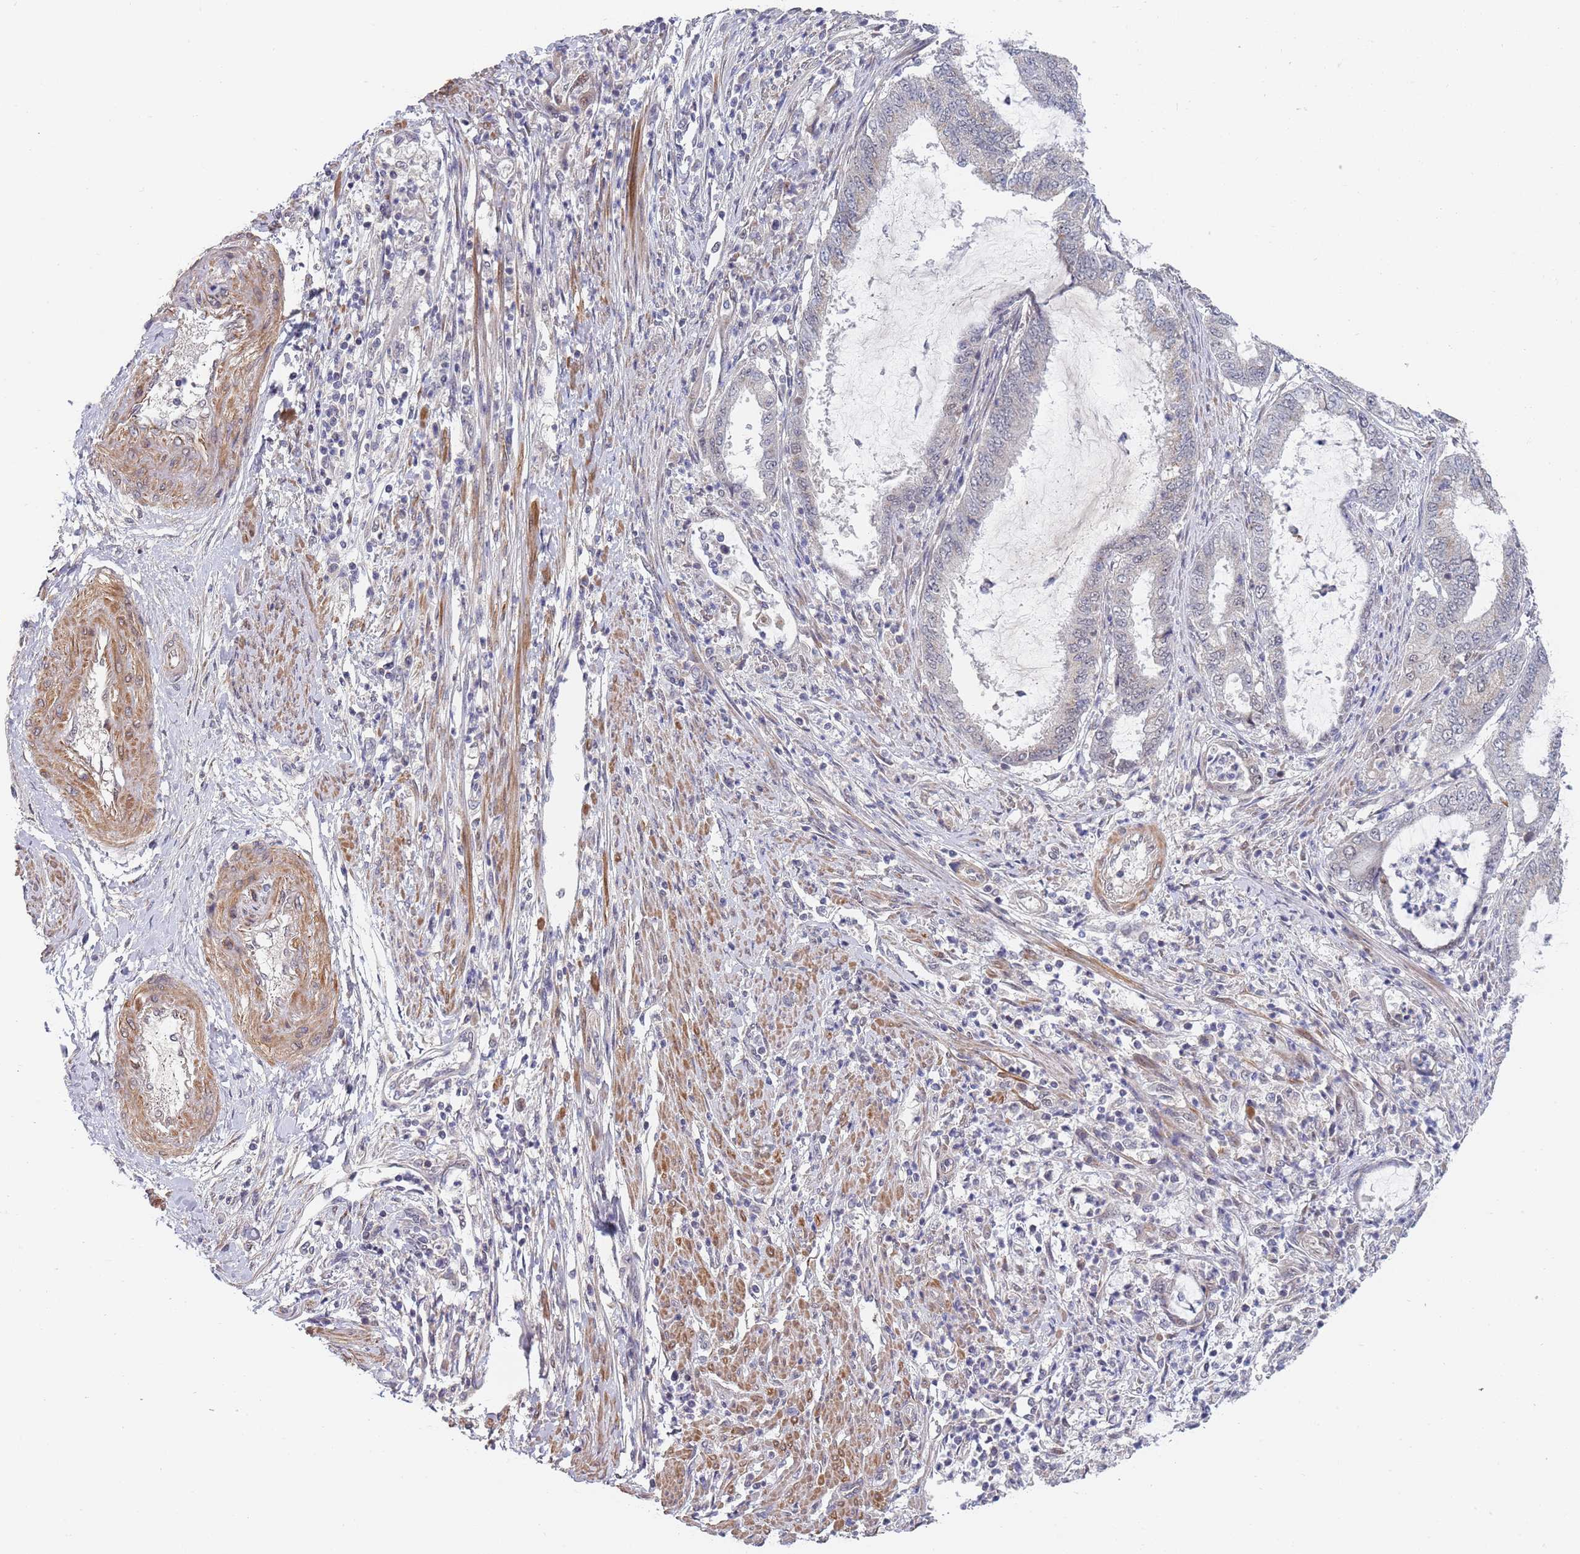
{"staining": {"intensity": "negative", "quantity": "none", "location": "none"}, "tissue": "endometrial cancer", "cell_type": "Tumor cells", "image_type": "cancer", "snomed": [{"axis": "morphology", "description": "Adenocarcinoma, NOS"}, {"axis": "topography", "description": "Endometrium"}], "caption": "Human adenocarcinoma (endometrial) stained for a protein using IHC shows no expression in tumor cells.", "gene": "B4GALT4", "patient": {"sex": "female", "age": 51}}